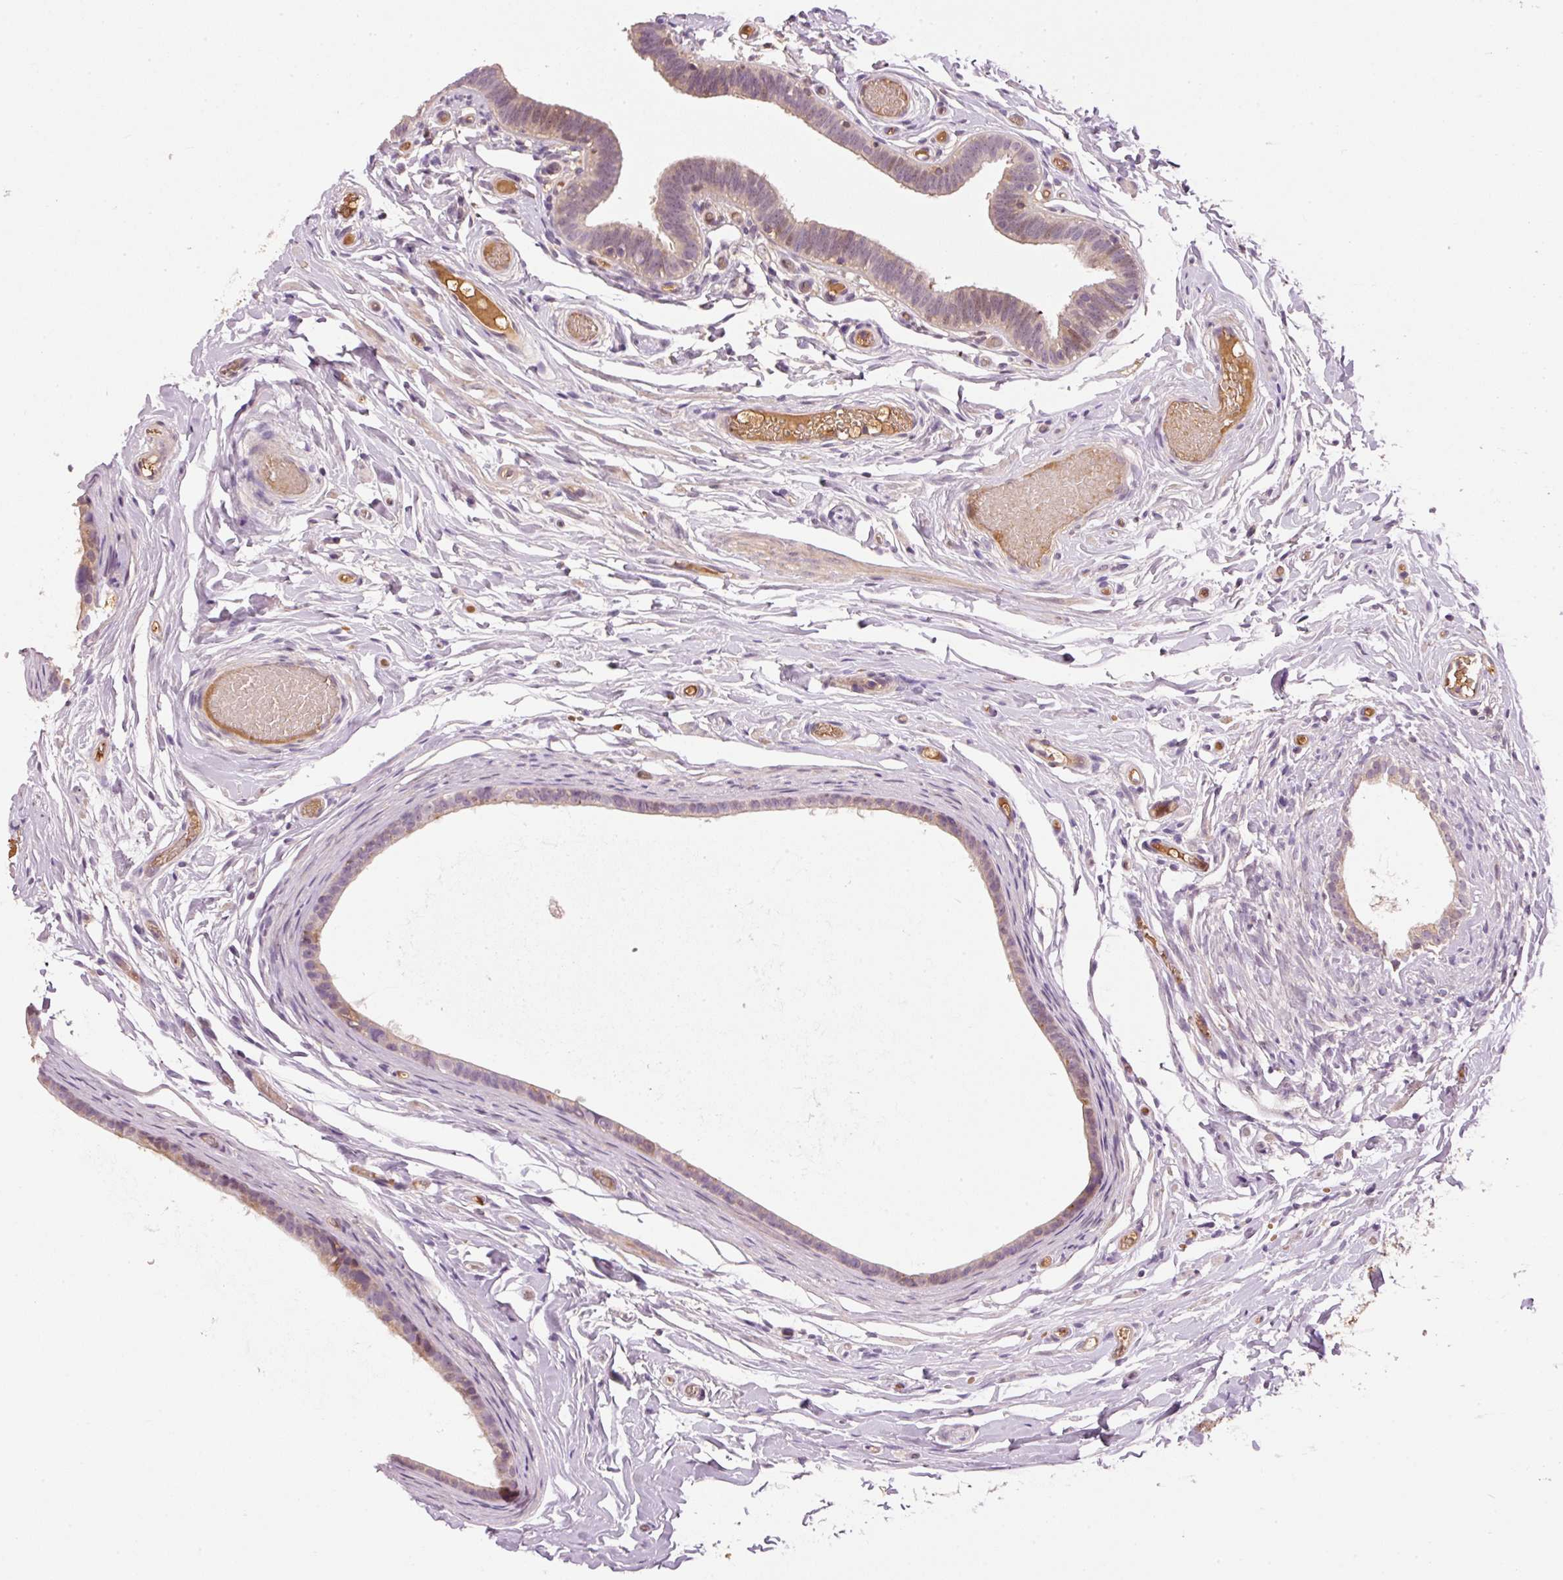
{"staining": {"intensity": "moderate", "quantity": "25%-75%", "location": "cytoplasmic/membranous"}, "tissue": "epididymis", "cell_type": "Glandular cells", "image_type": "normal", "snomed": [{"axis": "morphology", "description": "Normal tissue, NOS"}, {"axis": "morphology", "description": "Carcinoma, Embryonal, NOS"}, {"axis": "topography", "description": "Testis"}, {"axis": "topography", "description": "Epididymis"}], "caption": "This image shows immunohistochemistry (IHC) staining of benign human epididymis, with medium moderate cytoplasmic/membranous staining in about 25%-75% of glandular cells.", "gene": "CMTM8", "patient": {"sex": "male", "age": 36}}